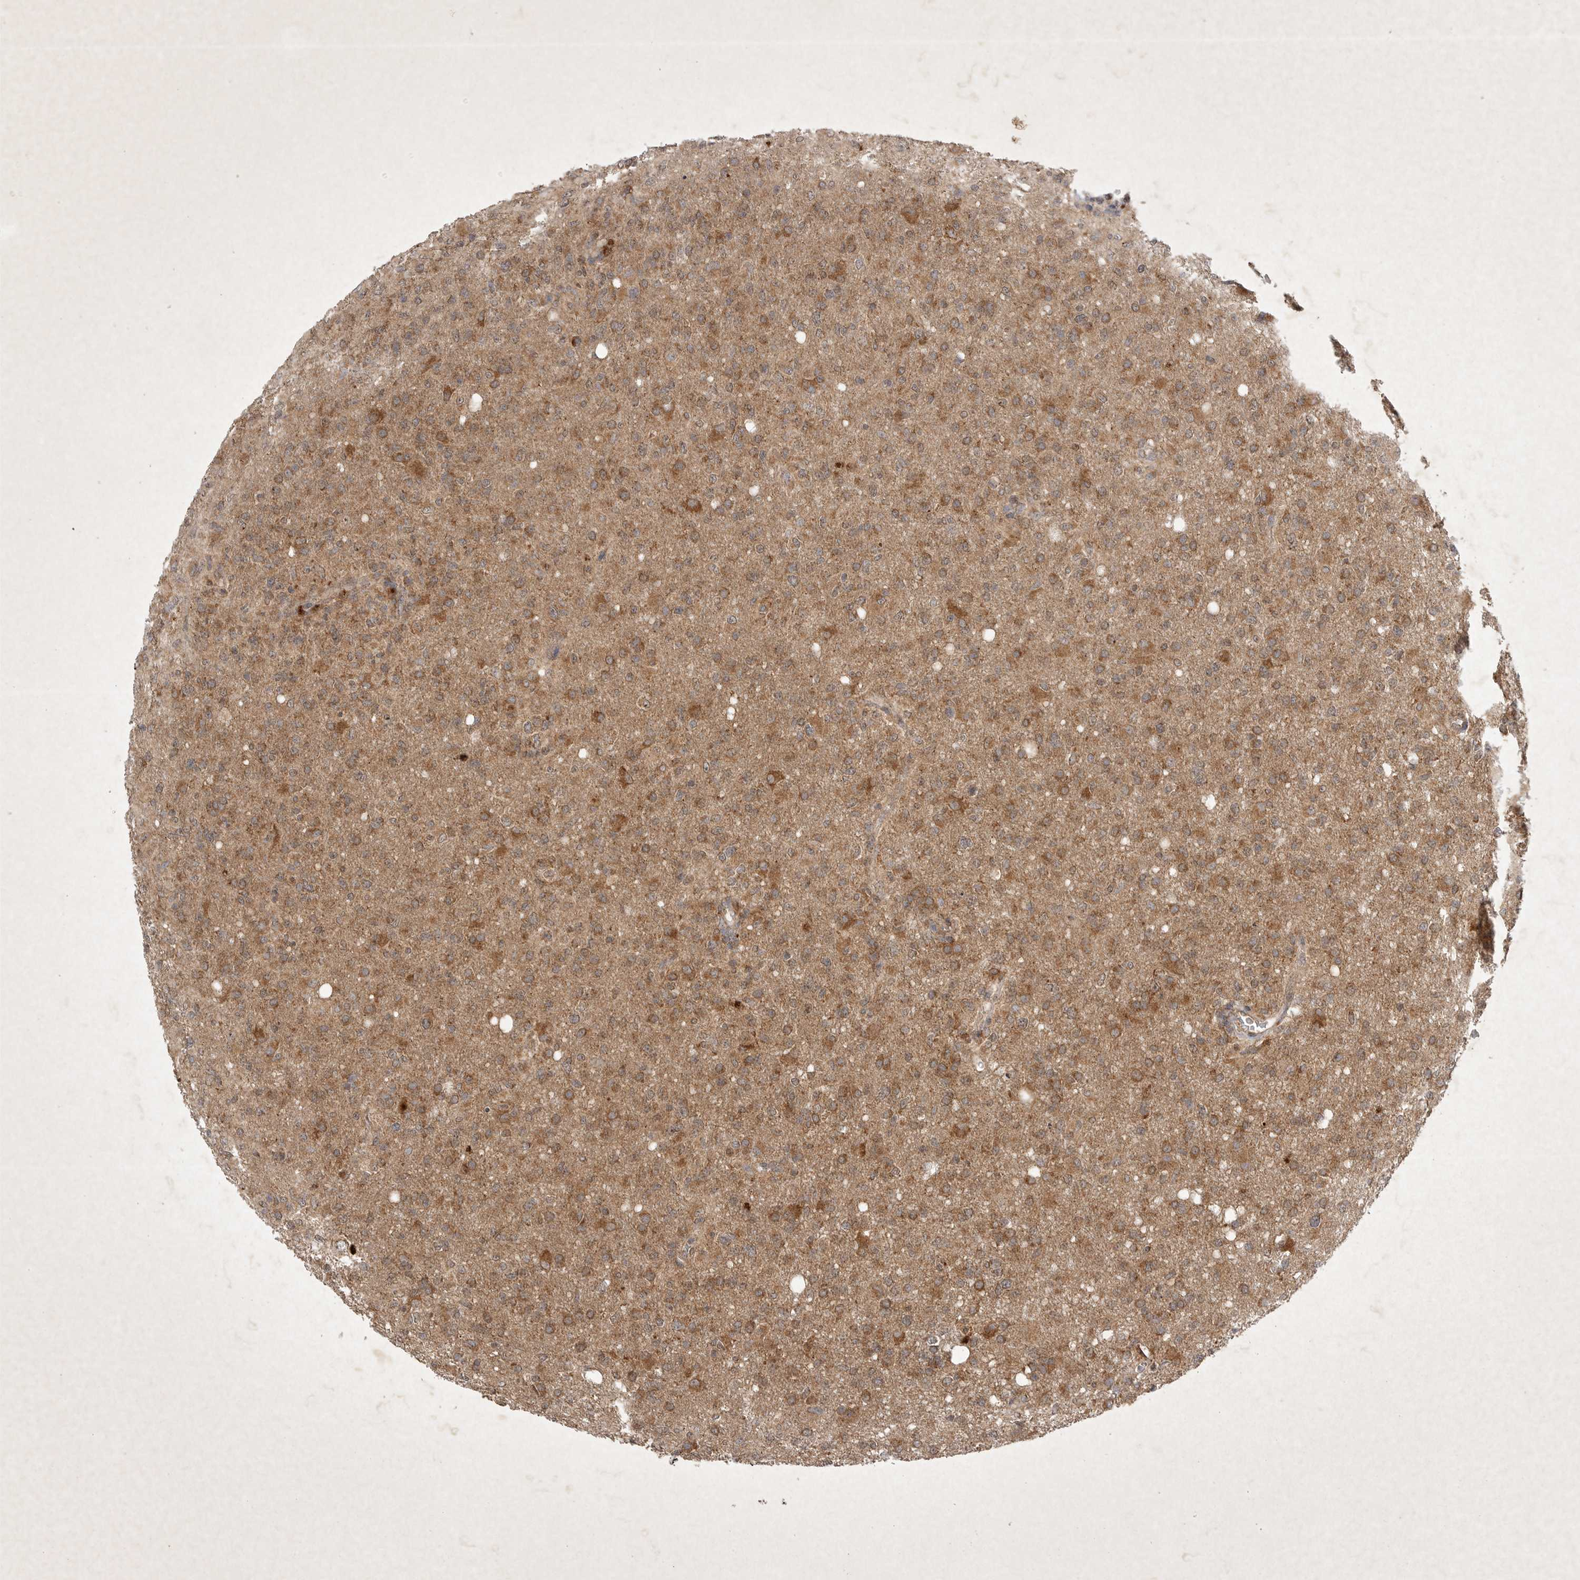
{"staining": {"intensity": "moderate", "quantity": ">75%", "location": "cytoplasmic/membranous"}, "tissue": "glioma", "cell_type": "Tumor cells", "image_type": "cancer", "snomed": [{"axis": "morphology", "description": "Glioma, malignant, High grade"}, {"axis": "topography", "description": "Brain"}], "caption": "A medium amount of moderate cytoplasmic/membranous expression is appreciated in approximately >75% of tumor cells in glioma tissue.", "gene": "DDR1", "patient": {"sex": "female", "age": 57}}